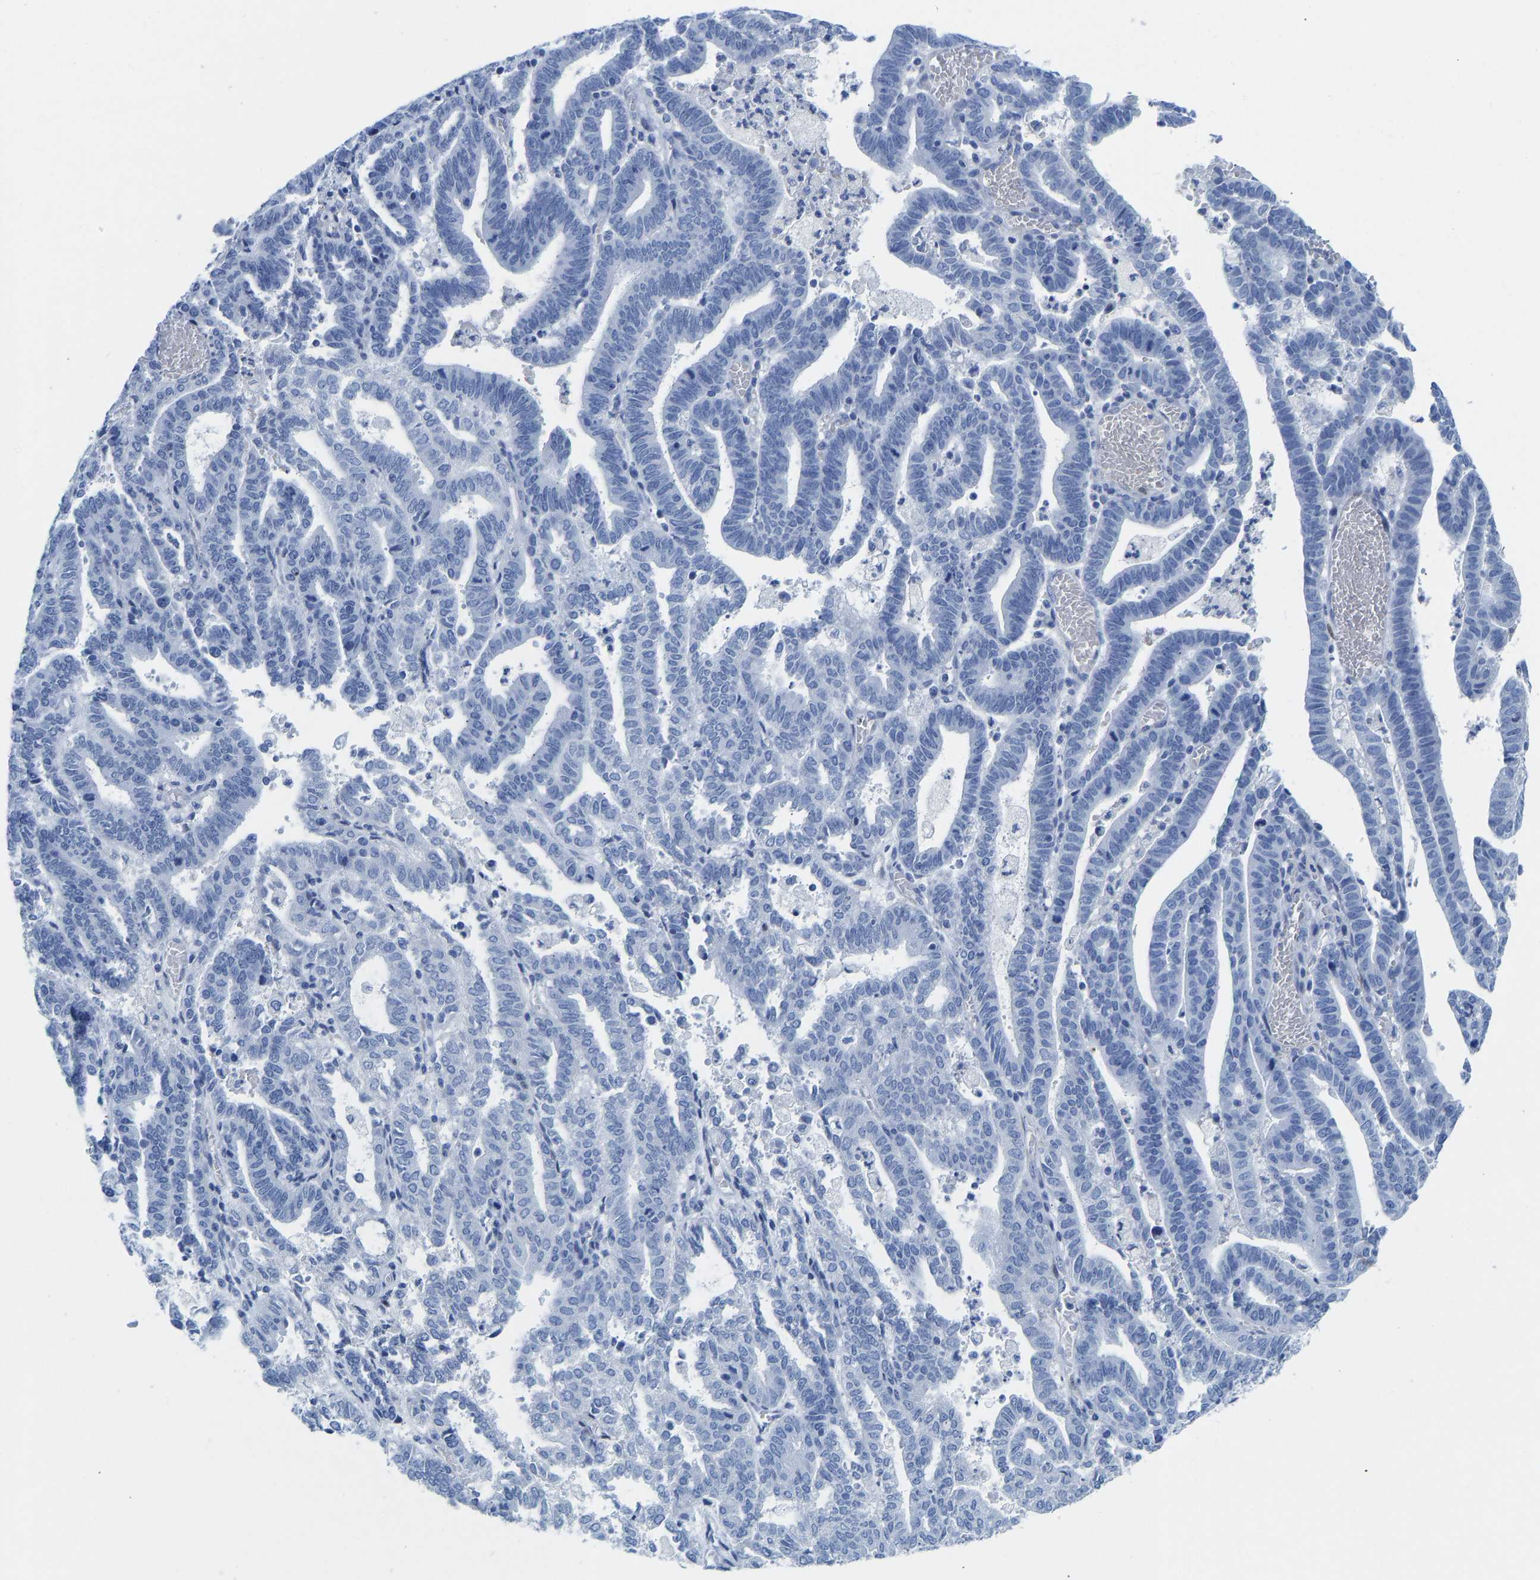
{"staining": {"intensity": "negative", "quantity": "none", "location": "none"}, "tissue": "endometrial cancer", "cell_type": "Tumor cells", "image_type": "cancer", "snomed": [{"axis": "morphology", "description": "Adenocarcinoma, NOS"}, {"axis": "topography", "description": "Uterus"}], "caption": "The immunohistochemistry (IHC) photomicrograph has no significant staining in tumor cells of endometrial cancer (adenocarcinoma) tissue.", "gene": "NKAIN3", "patient": {"sex": "female", "age": 83}}